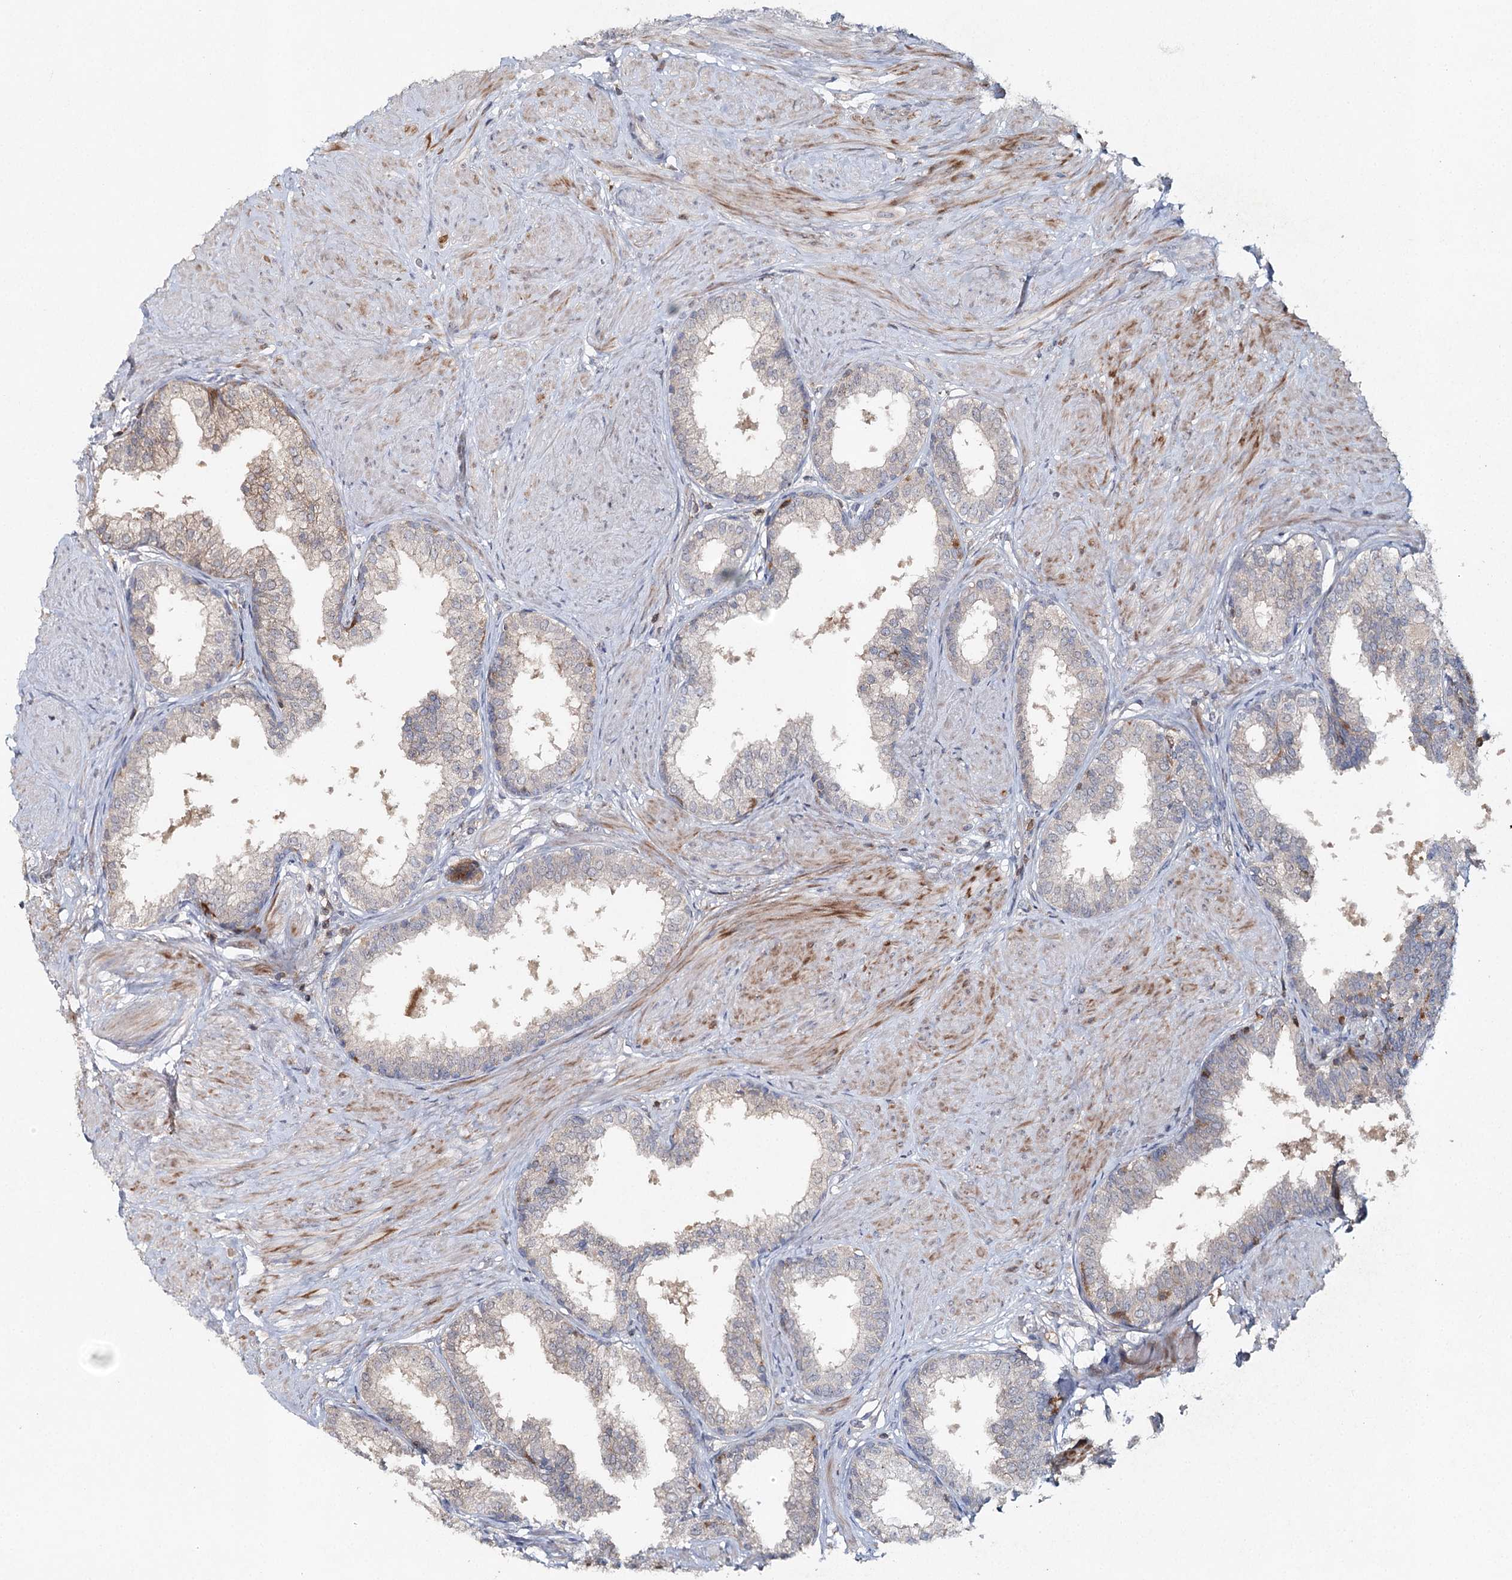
{"staining": {"intensity": "moderate", "quantity": "25%-75%", "location": "cytoplasmic/membranous"}, "tissue": "prostate", "cell_type": "Glandular cells", "image_type": "normal", "snomed": [{"axis": "morphology", "description": "Normal tissue, NOS"}, {"axis": "topography", "description": "Prostate"}], "caption": "The micrograph shows immunohistochemical staining of unremarkable prostate. There is moderate cytoplasmic/membranous positivity is appreciated in about 25%-75% of glandular cells.", "gene": "SLC41A2", "patient": {"sex": "male", "age": 48}}